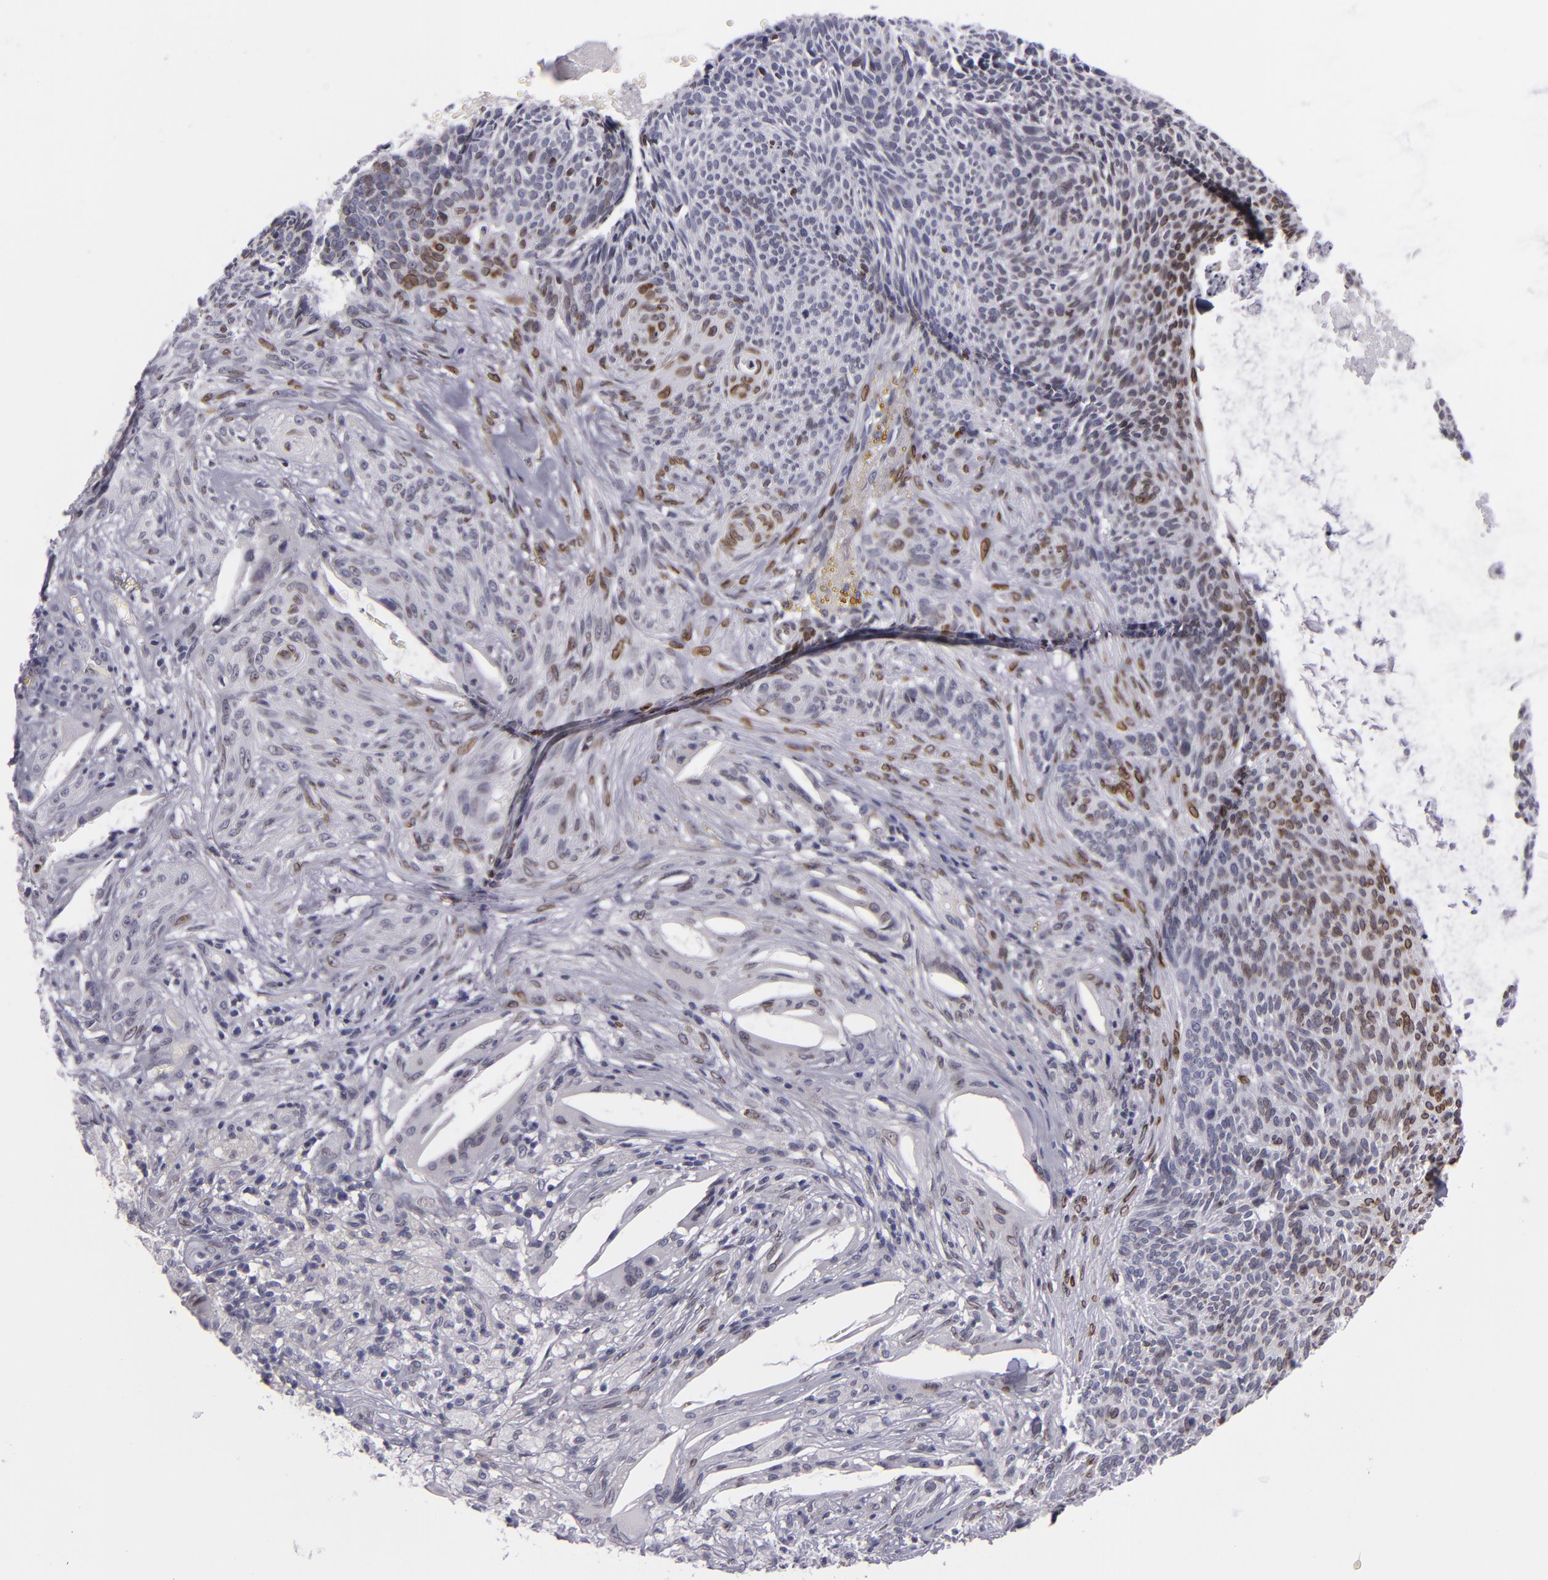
{"staining": {"intensity": "moderate", "quantity": "25%-75%", "location": "nuclear"}, "tissue": "skin cancer", "cell_type": "Tumor cells", "image_type": "cancer", "snomed": [{"axis": "morphology", "description": "Basal cell carcinoma"}, {"axis": "topography", "description": "Skin"}], "caption": "Immunohistochemistry (IHC) micrograph of neoplastic tissue: skin cancer stained using immunohistochemistry displays medium levels of moderate protein expression localized specifically in the nuclear of tumor cells, appearing as a nuclear brown color.", "gene": "EMD", "patient": {"sex": "male", "age": 84}}